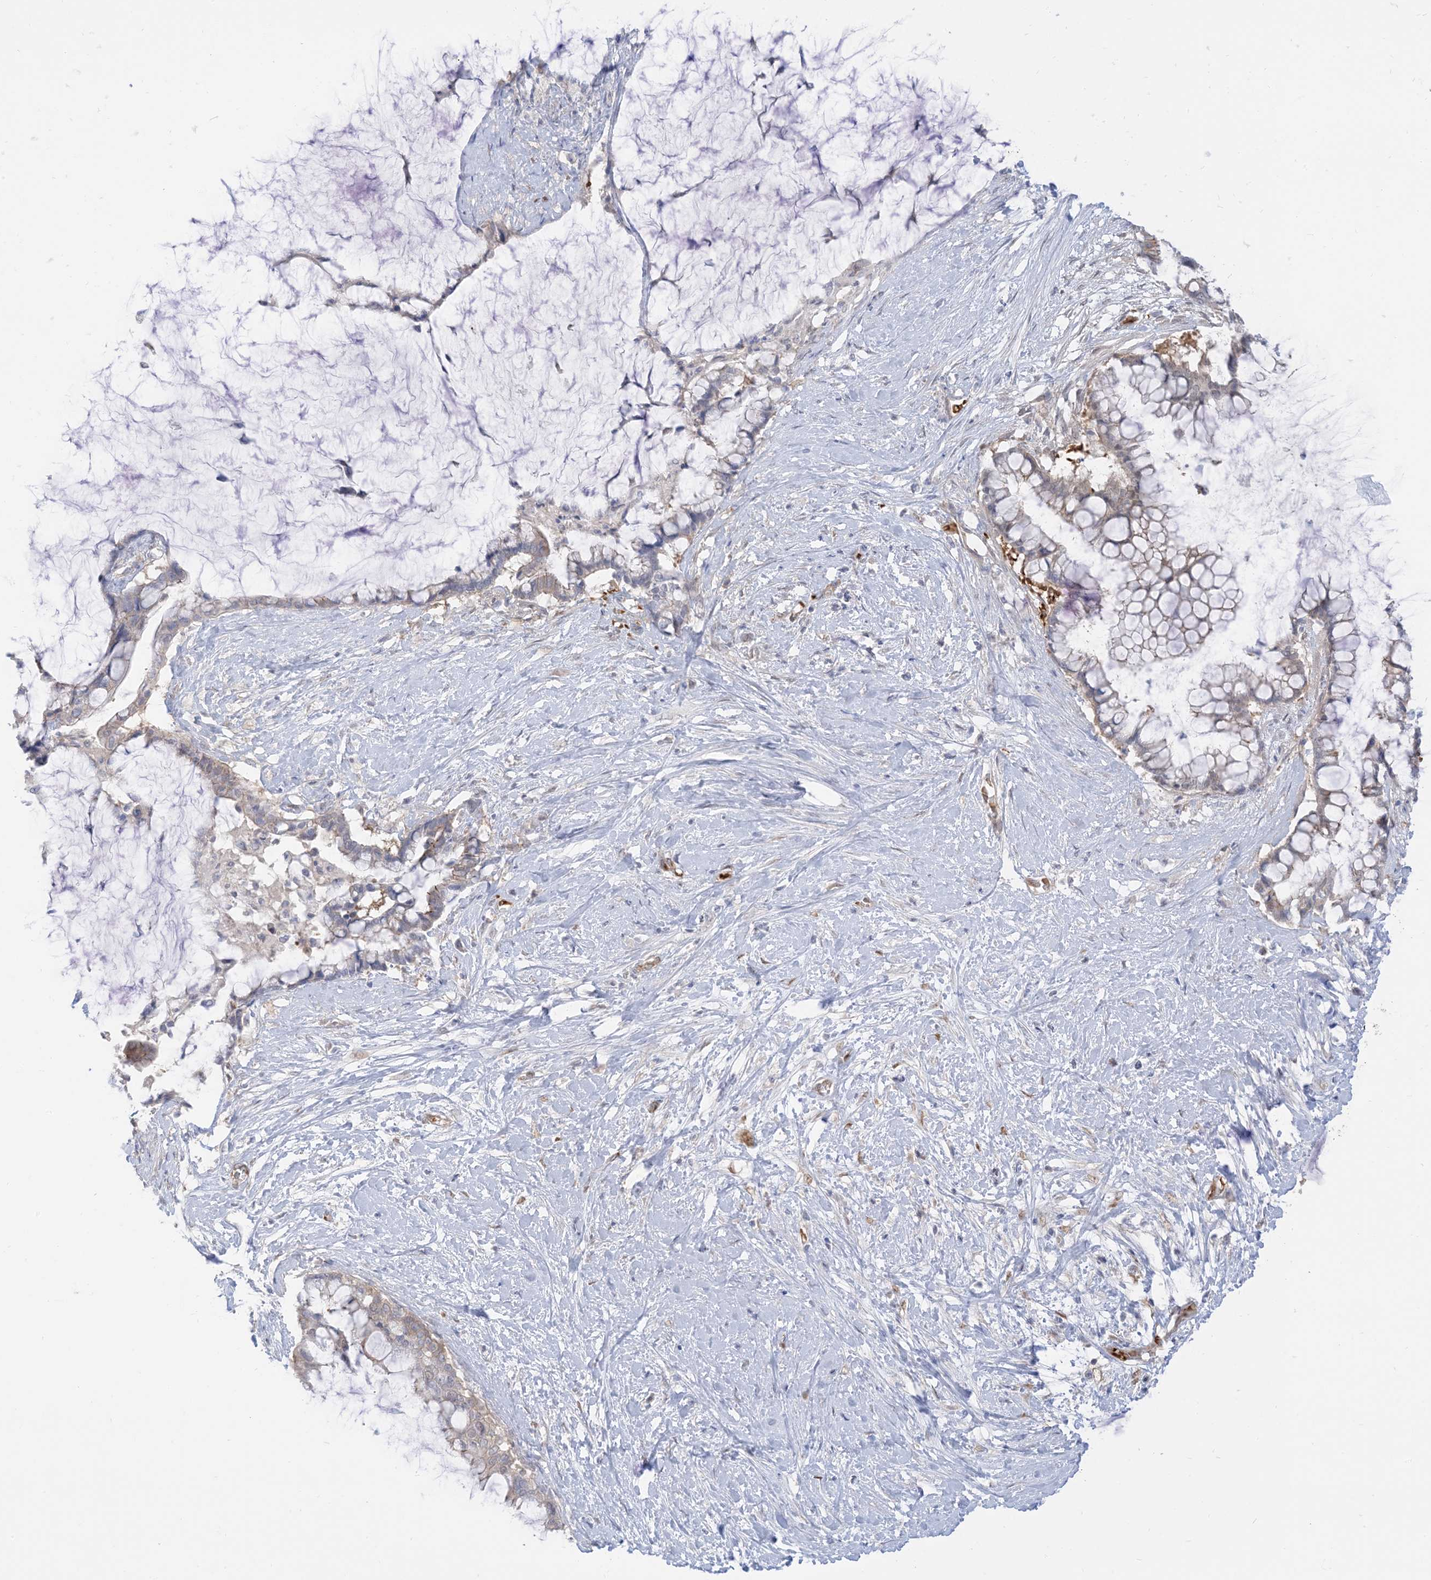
{"staining": {"intensity": "weak", "quantity": "<25%", "location": "cytoplasmic/membranous,nuclear"}, "tissue": "pancreatic cancer", "cell_type": "Tumor cells", "image_type": "cancer", "snomed": [{"axis": "morphology", "description": "Adenocarcinoma, NOS"}, {"axis": "topography", "description": "Pancreas"}], "caption": "This is an immunohistochemistry image of pancreatic cancer (adenocarcinoma). There is no expression in tumor cells.", "gene": "RIN1", "patient": {"sex": "male", "age": 41}}